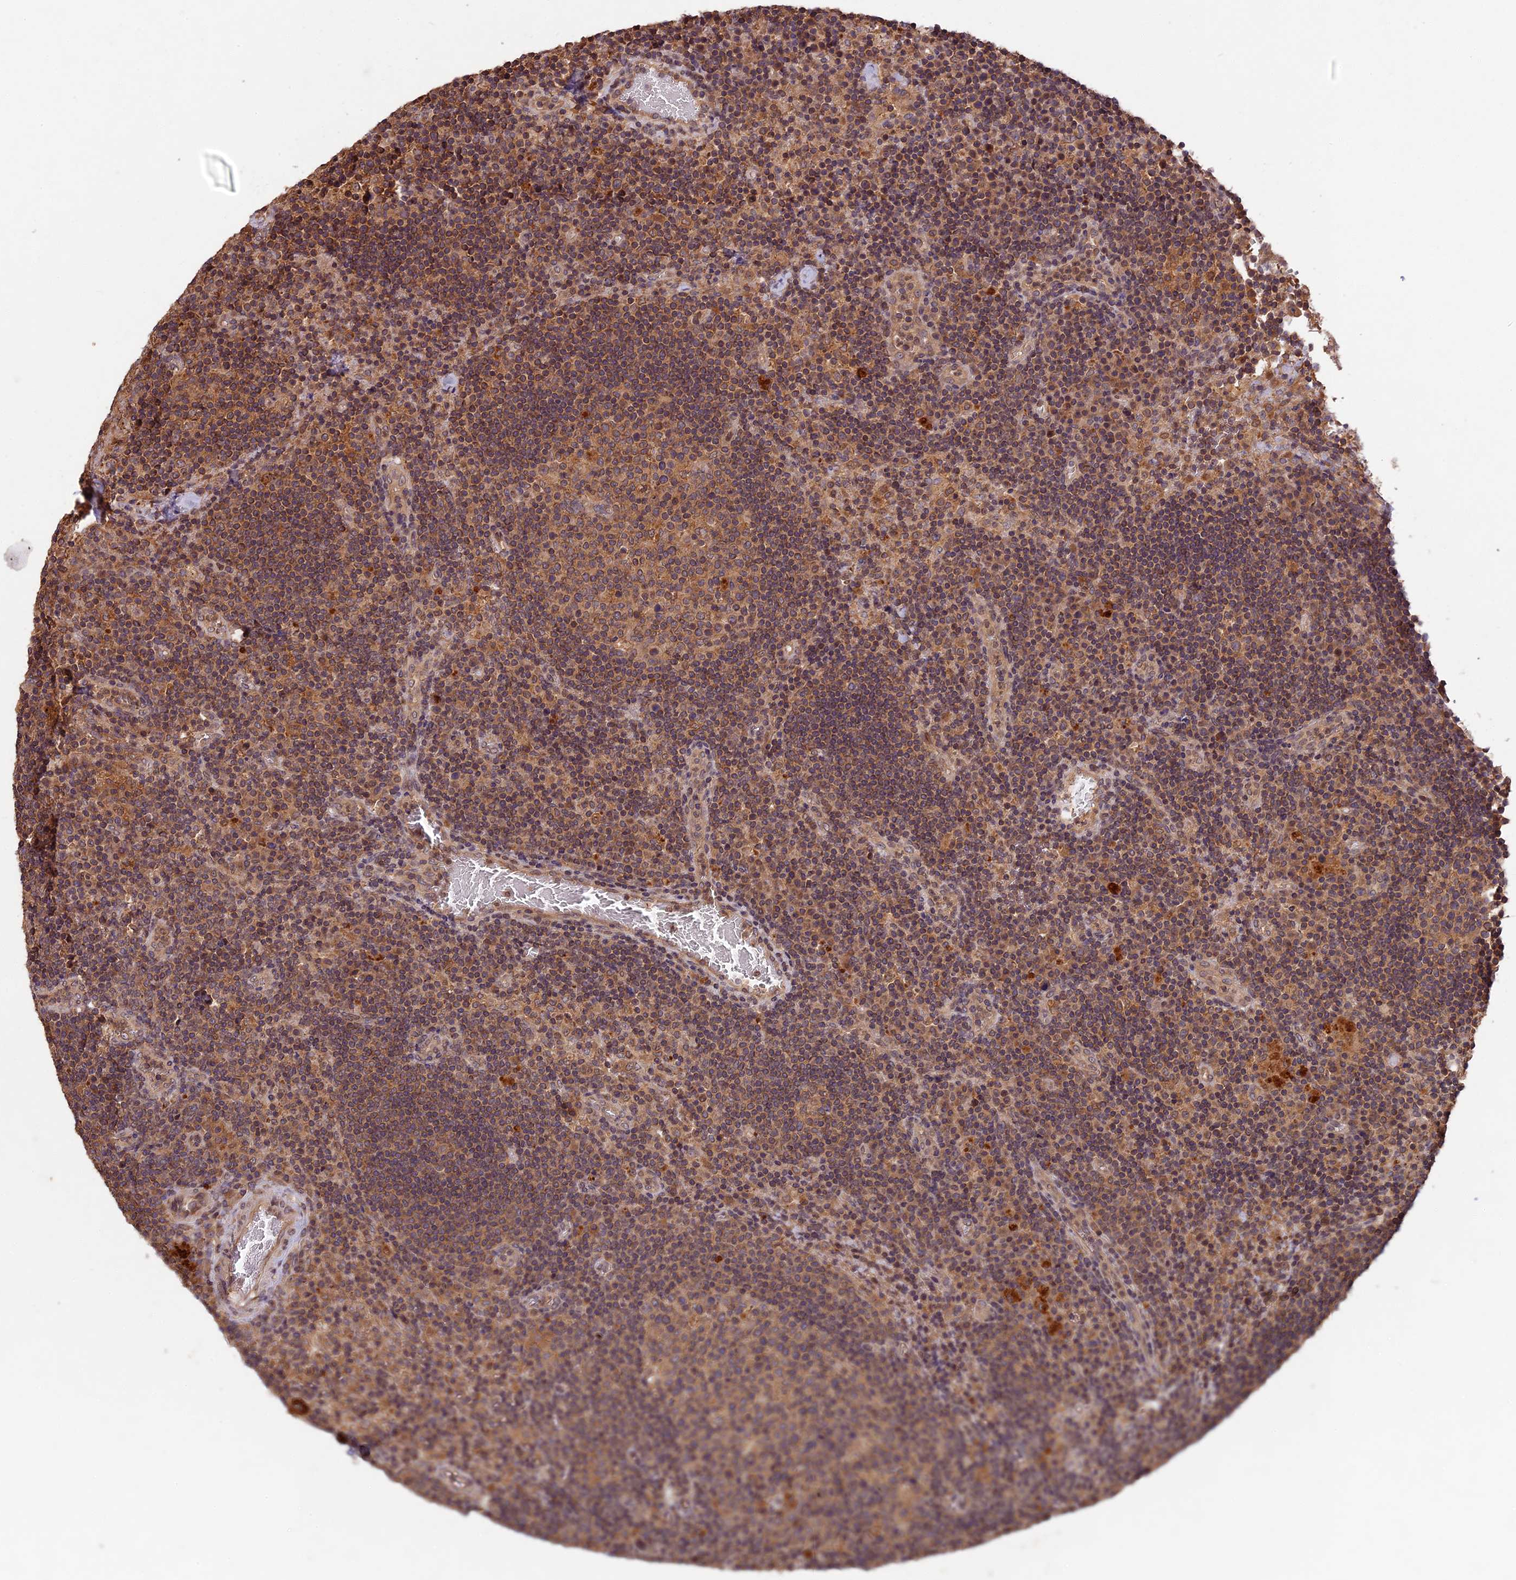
{"staining": {"intensity": "moderate", "quantity": ">75%", "location": "cytoplasmic/membranous"}, "tissue": "lymph node", "cell_type": "Germinal center cells", "image_type": "normal", "snomed": [{"axis": "morphology", "description": "Normal tissue, NOS"}, {"axis": "topography", "description": "Lymph node"}], "caption": "Moderate cytoplasmic/membranous positivity for a protein is present in about >75% of germinal center cells of unremarkable lymph node using IHC.", "gene": "CHAC1", "patient": {"sex": "male", "age": 58}}